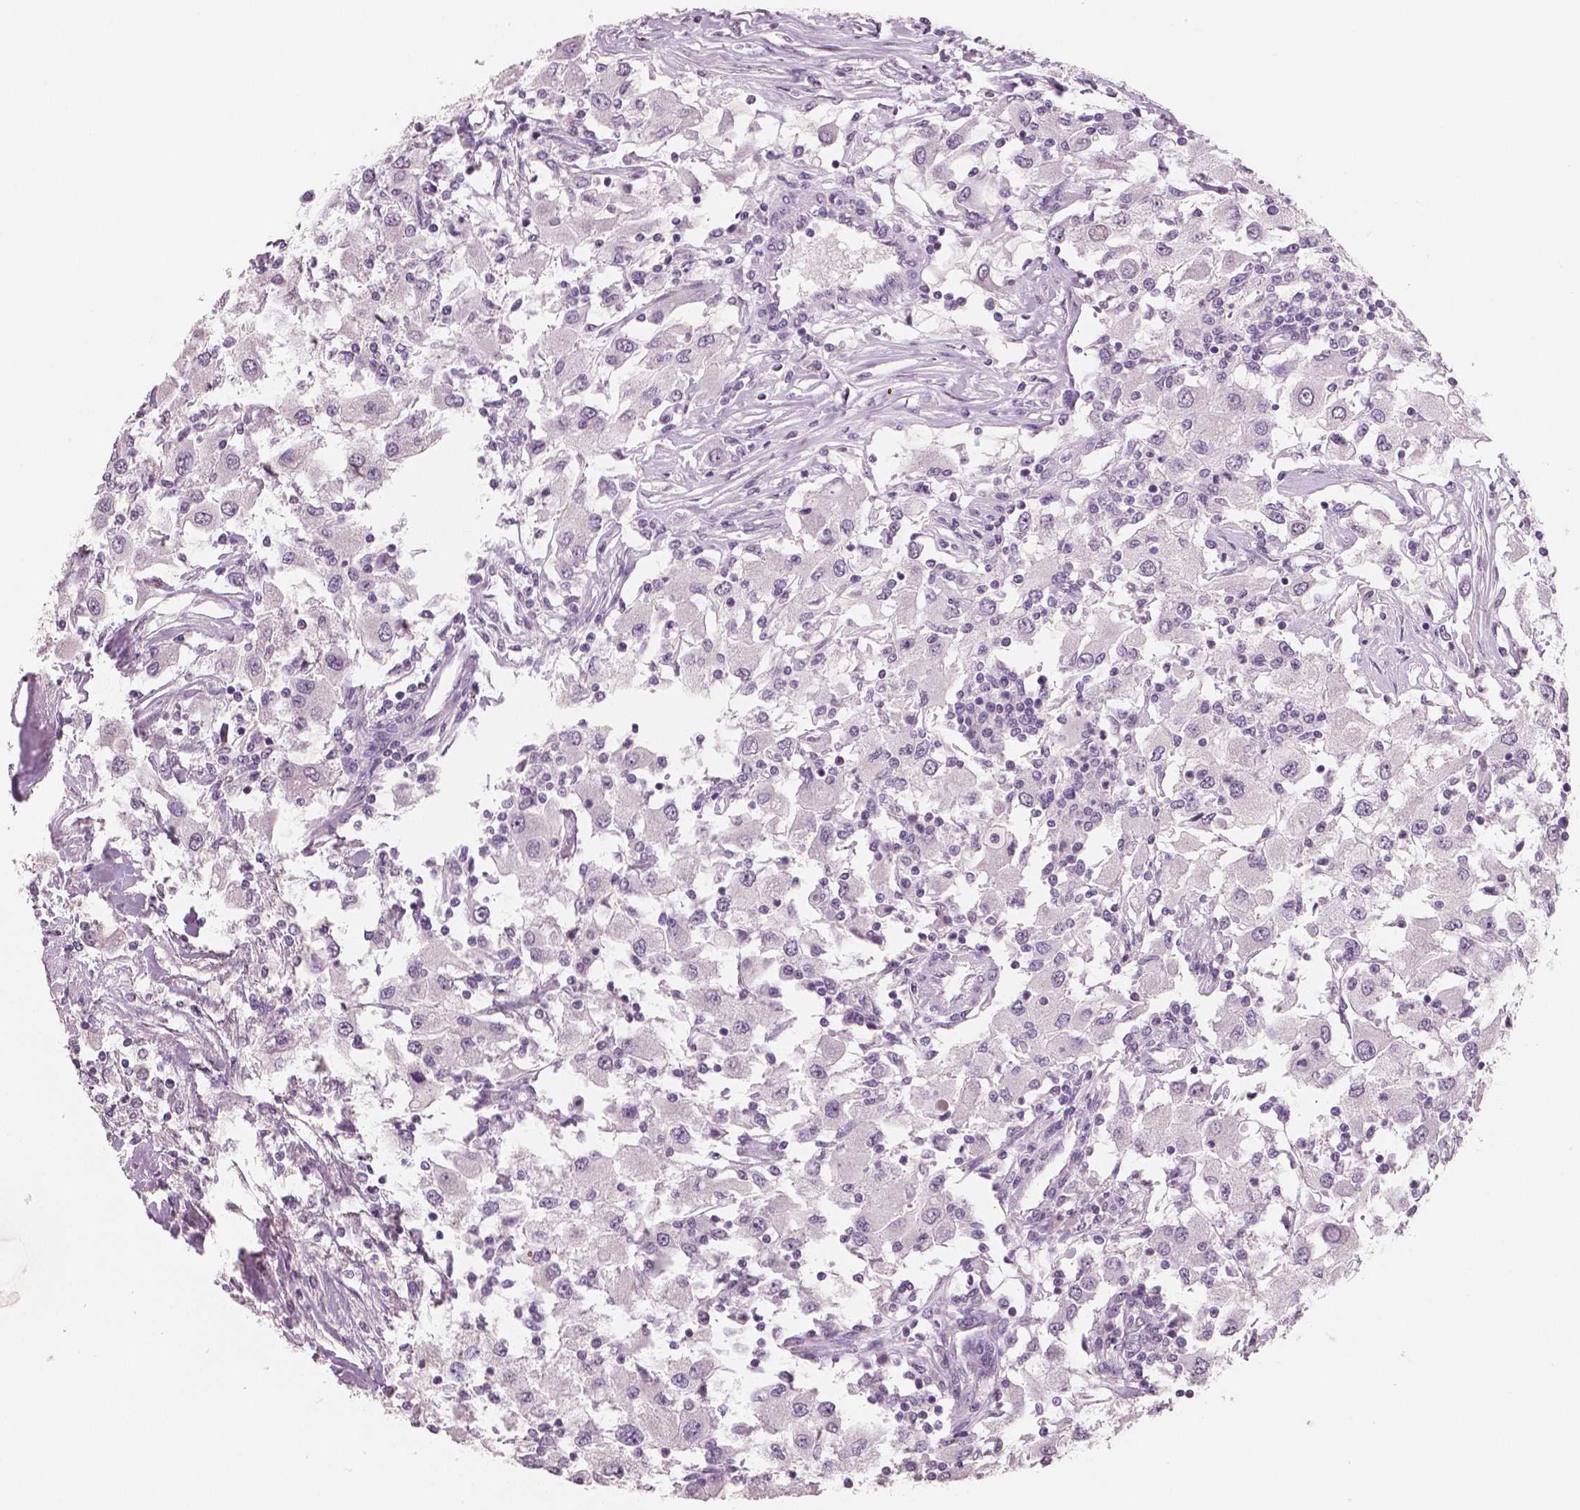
{"staining": {"intensity": "negative", "quantity": "none", "location": "none"}, "tissue": "renal cancer", "cell_type": "Tumor cells", "image_type": "cancer", "snomed": [{"axis": "morphology", "description": "Adenocarcinoma, NOS"}, {"axis": "topography", "description": "Kidney"}], "caption": "Protein analysis of adenocarcinoma (renal) reveals no significant staining in tumor cells.", "gene": "NECAB1", "patient": {"sex": "female", "age": 67}}